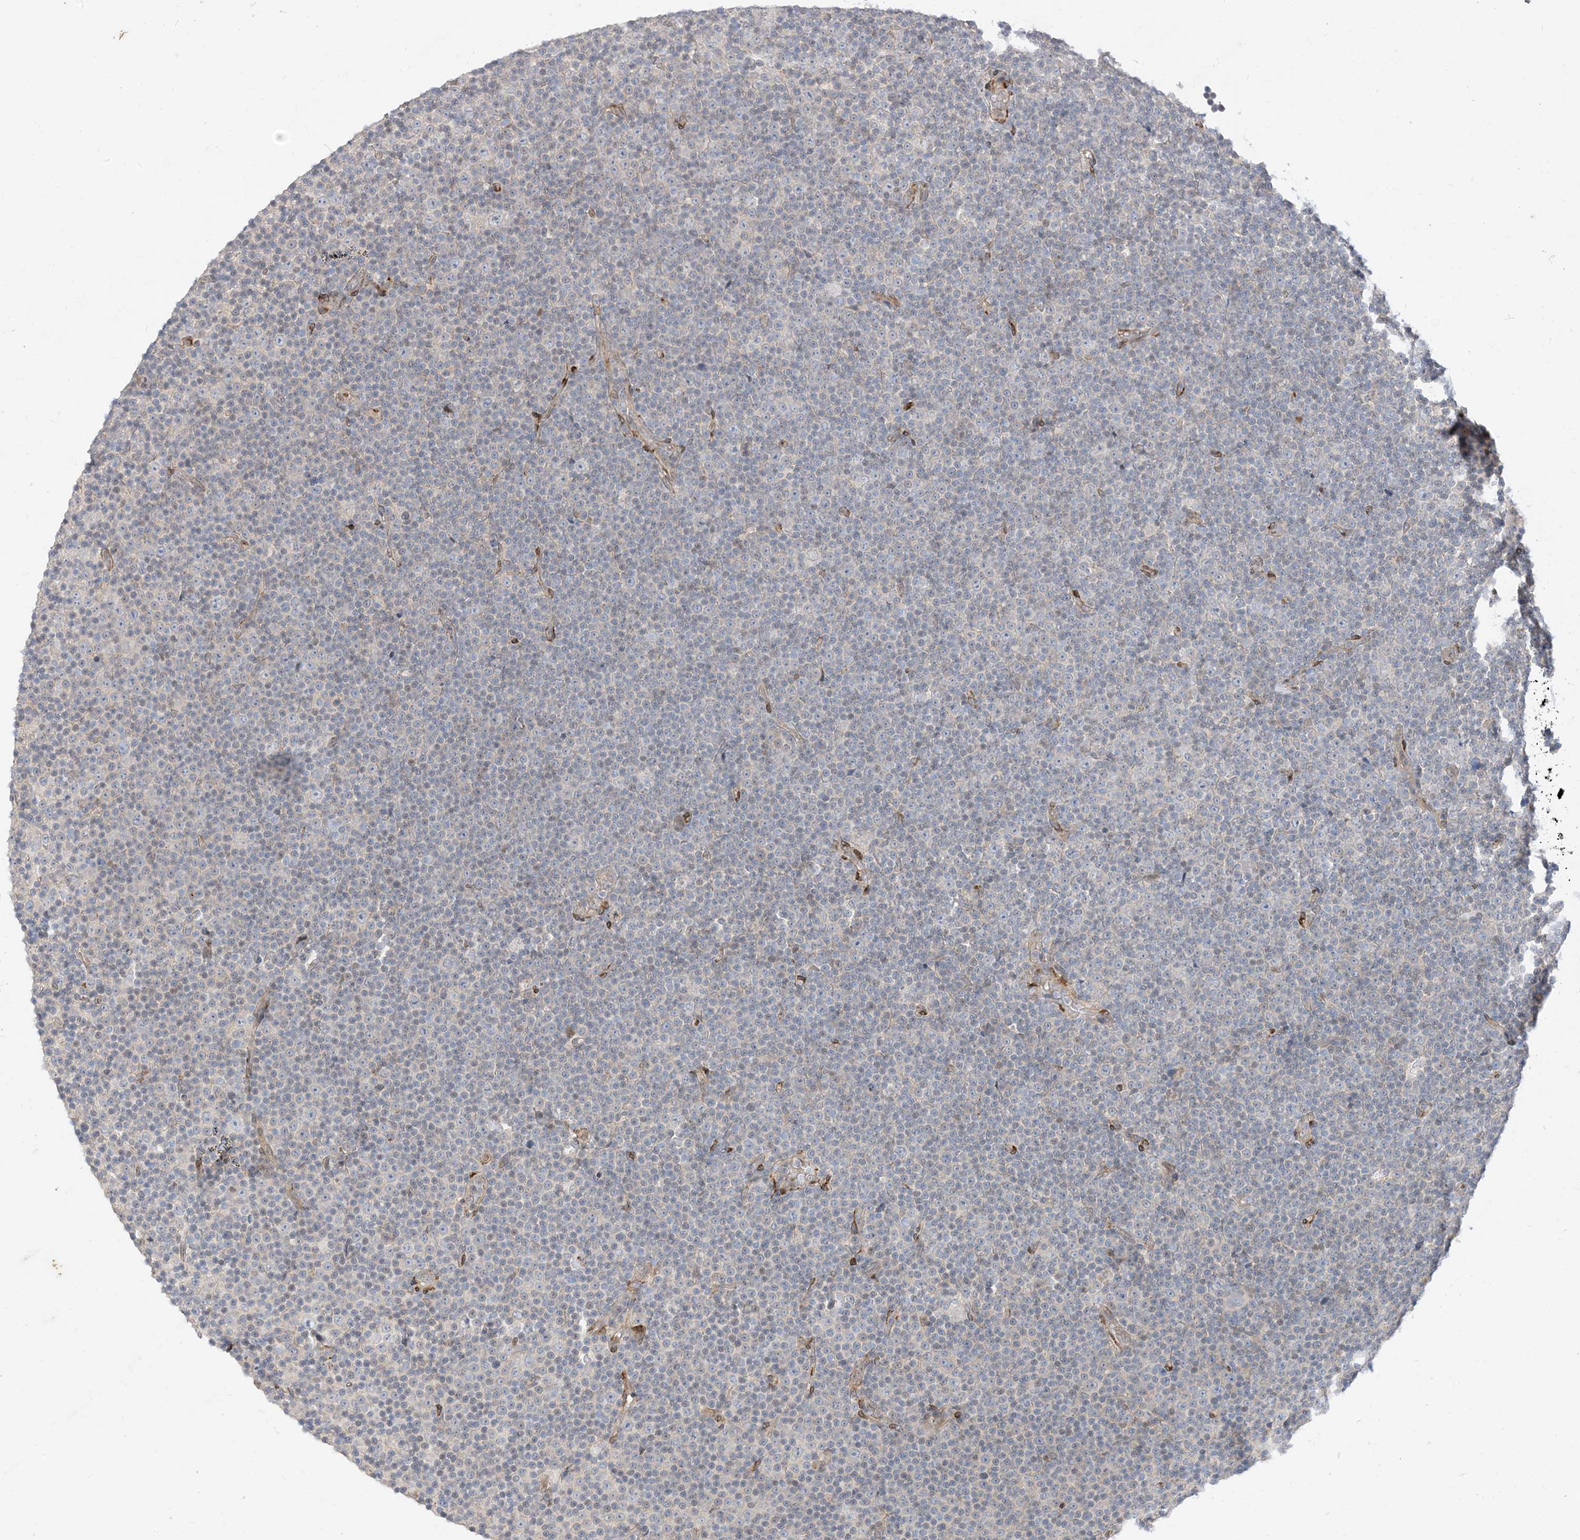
{"staining": {"intensity": "negative", "quantity": "none", "location": "none"}, "tissue": "lymphoma", "cell_type": "Tumor cells", "image_type": "cancer", "snomed": [{"axis": "morphology", "description": "Malignant lymphoma, non-Hodgkin's type, Low grade"}, {"axis": "topography", "description": "Lymph node"}], "caption": "This is an immunohistochemistry (IHC) photomicrograph of human low-grade malignant lymphoma, non-Hodgkin's type. There is no expression in tumor cells.", "gene": "RIN1", "patient": {"sex": "female", "age": 67}}